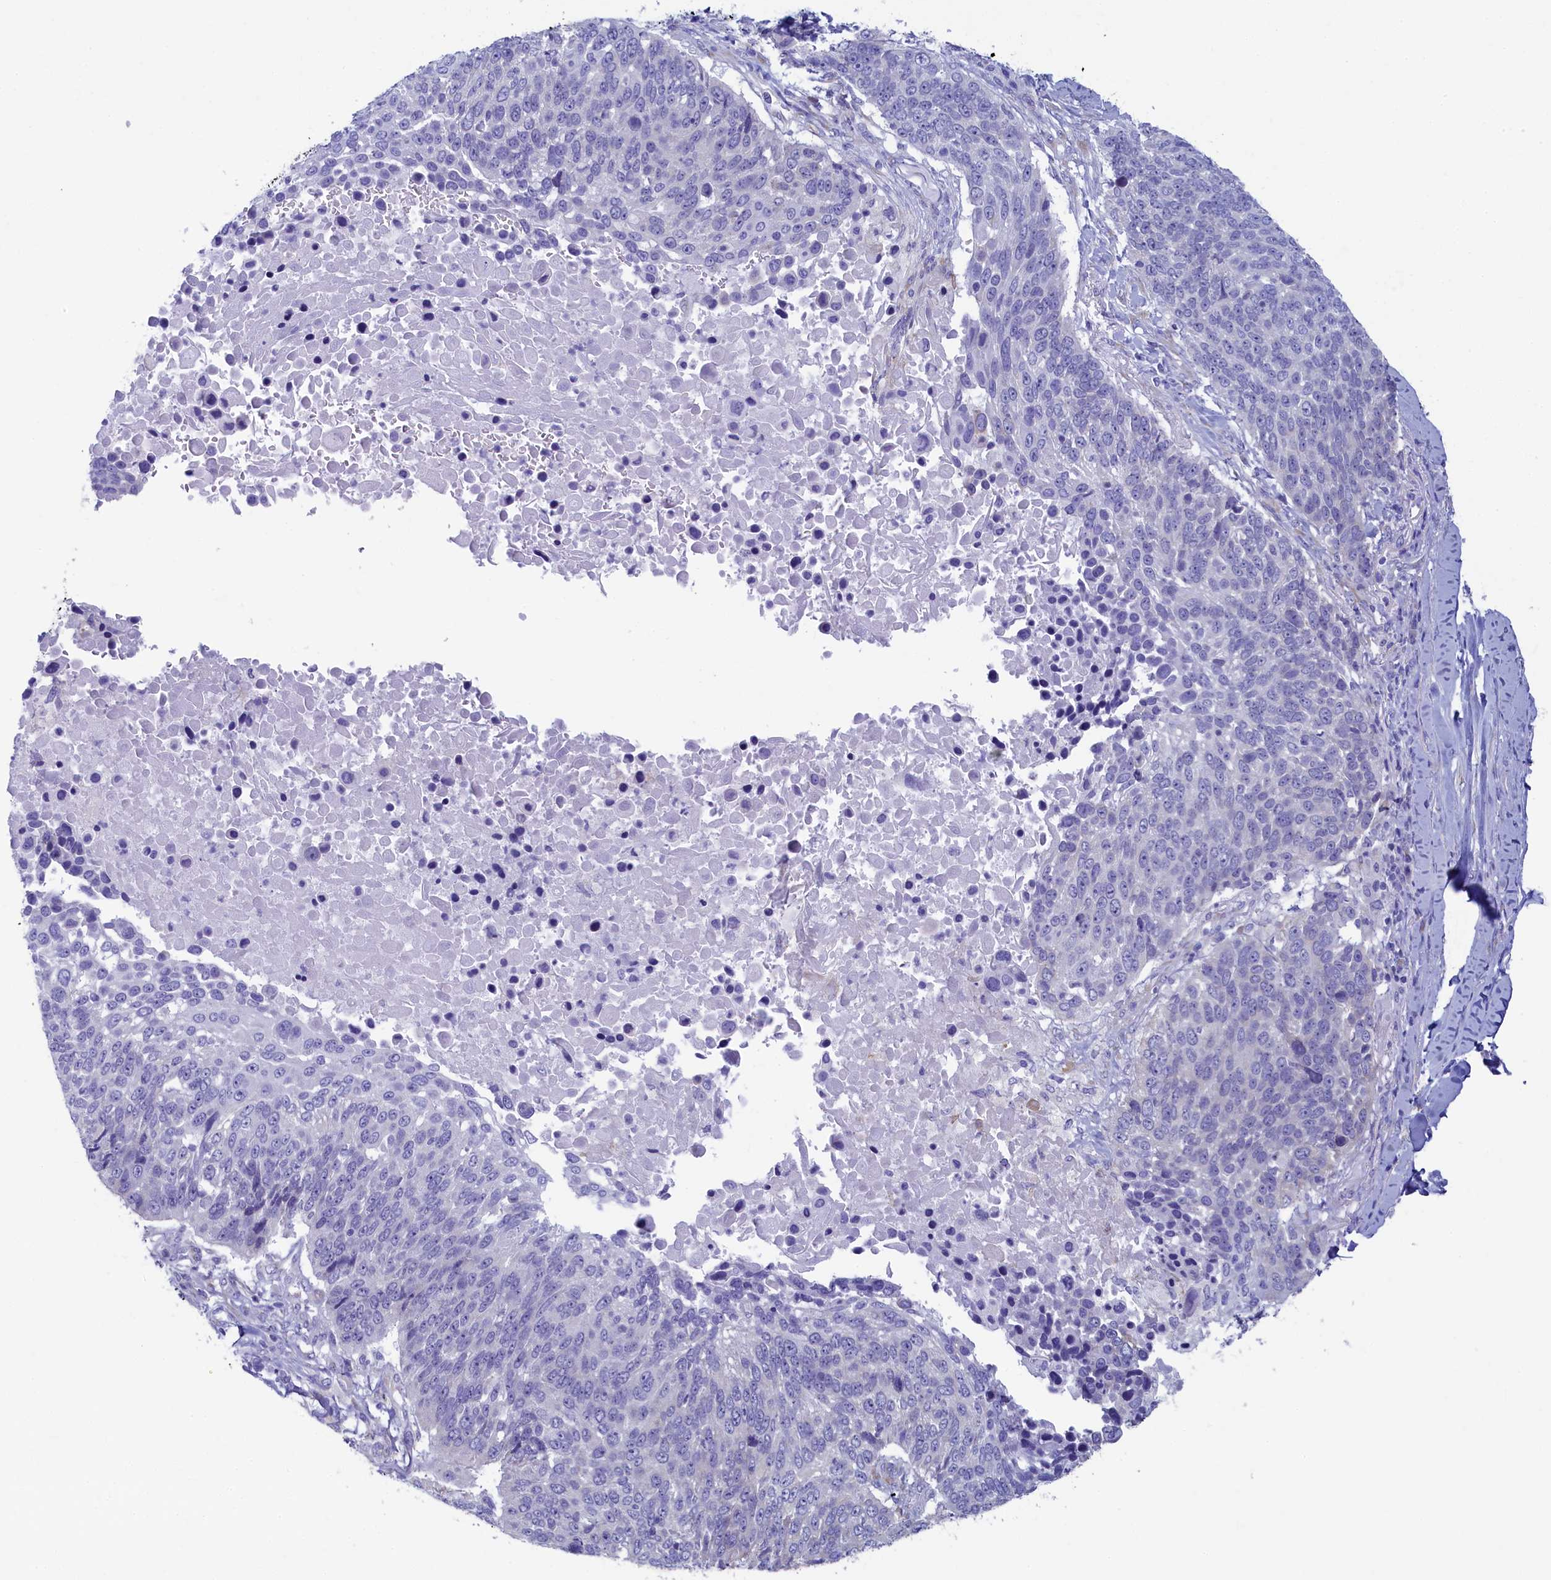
{"staining": {"intensity": "negative", "quantity": "none", "location": "none"}, "tissue": "lung cancer", "cell_type": "Tumor cells", "image_type": "cancer", "snomed": [{"axis": "morphology", "description": "Normal tissue, NOS"}, {"axis": "morphology", "description": "Squamous cell carcinoma, NOS"}, {"axis": "topography", "description": "Lymph node"}, {"axis": "topography", "description": "Lung"}], "caption": "This is an immunohistochemistry histopathology image of squamous cell carcinoma (lung). There is no staining in tumor cells.", "gene": "SKA3", "patient": {"sex": "male", "age": 66}}